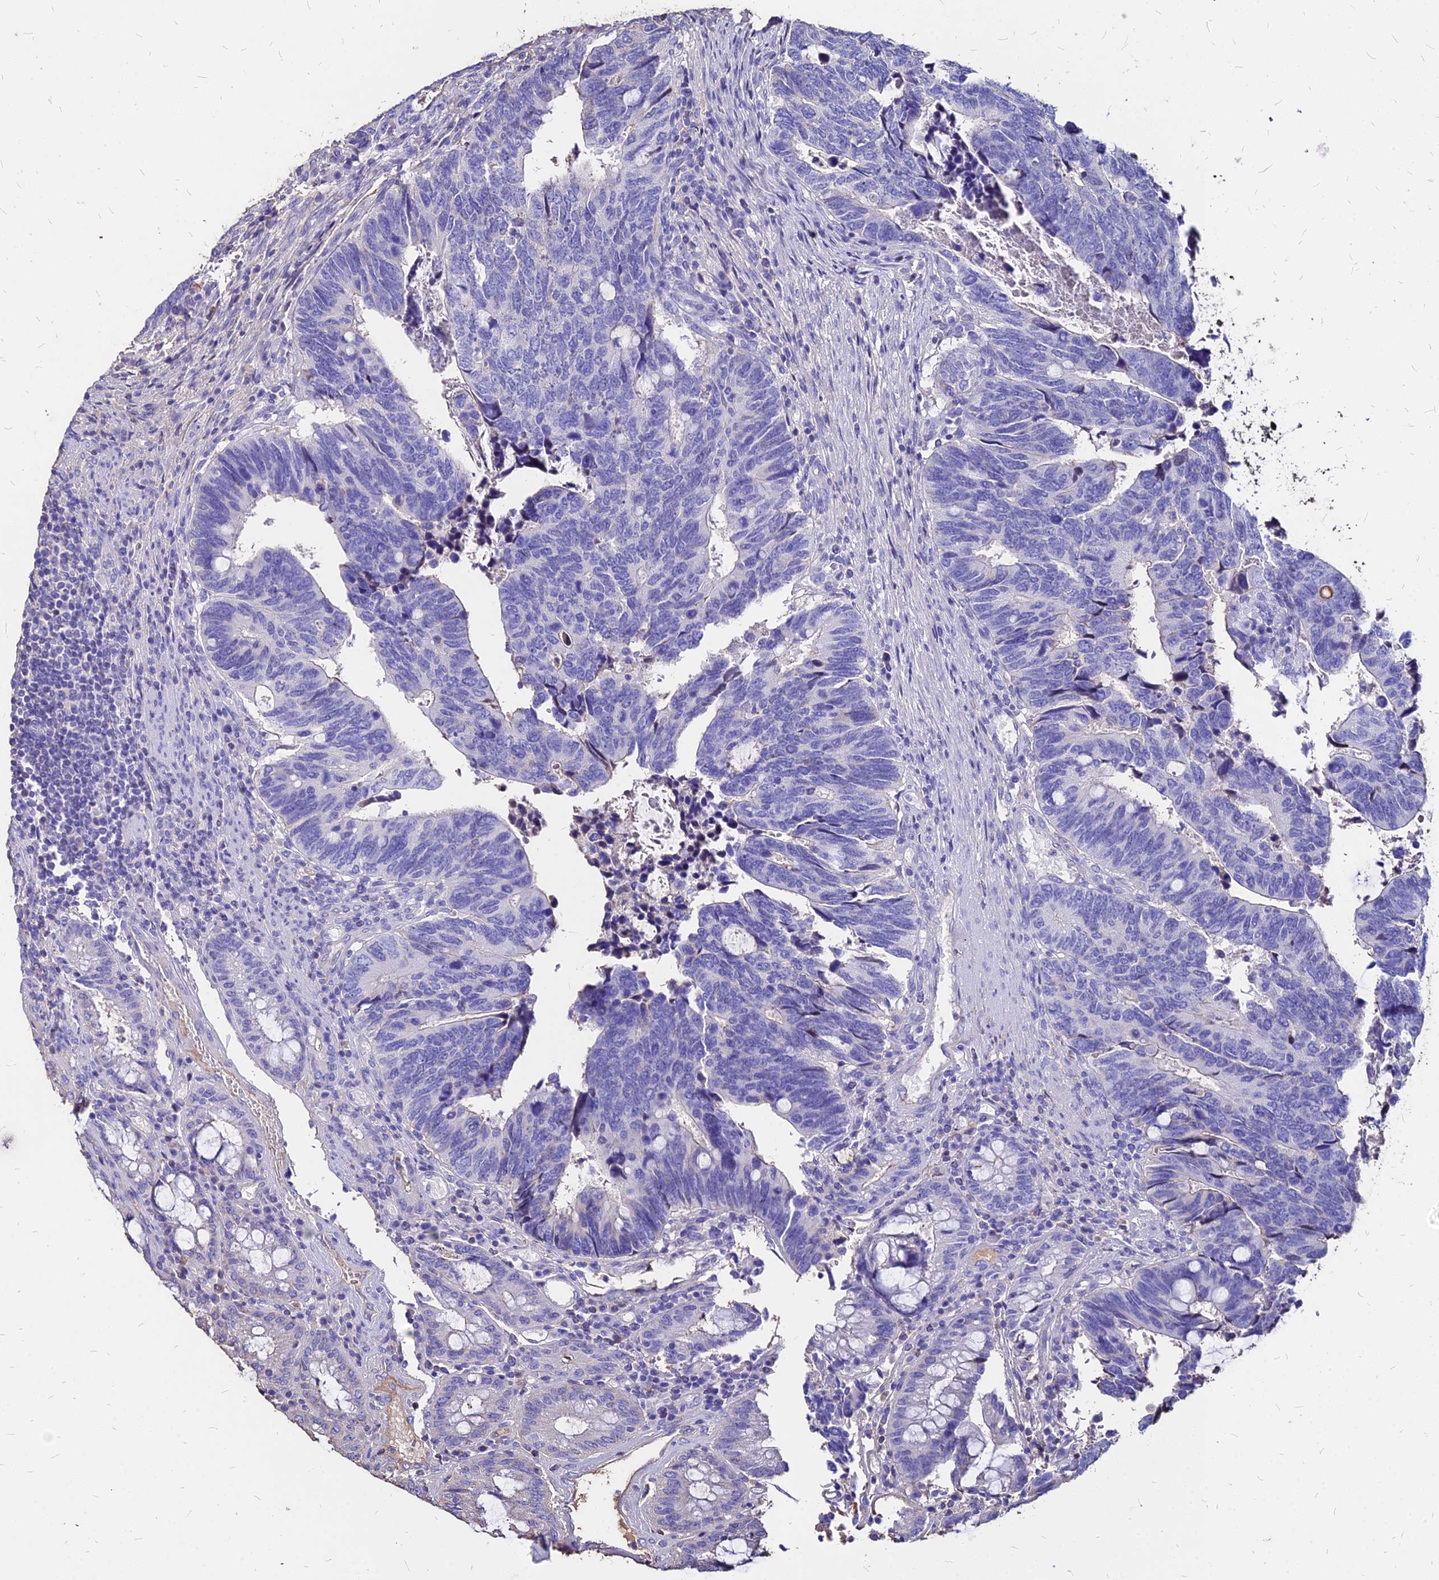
{"staining": {"intensity": "negative", "quantity": "none", "location": "none"}, "tissue": "colorectal cancer", "cell_type": "Tumor cells", "image_type": "cancer", "snomed": [{"axis": "morphology", "description": "Adenocarcinoma, NOS"}, {"axis": "topography", "description": "Colon"}], "caption": "This histopathology image is of colorectal cancer stained with immunohistochemistry (IHC) to label a protein in brown with the nuclei are counter-stained blue. There is no expression in tumor cells. Nuclei are stained in blue.", "gene": "NME5", "patient": {"sex": "male", "age": 87}}